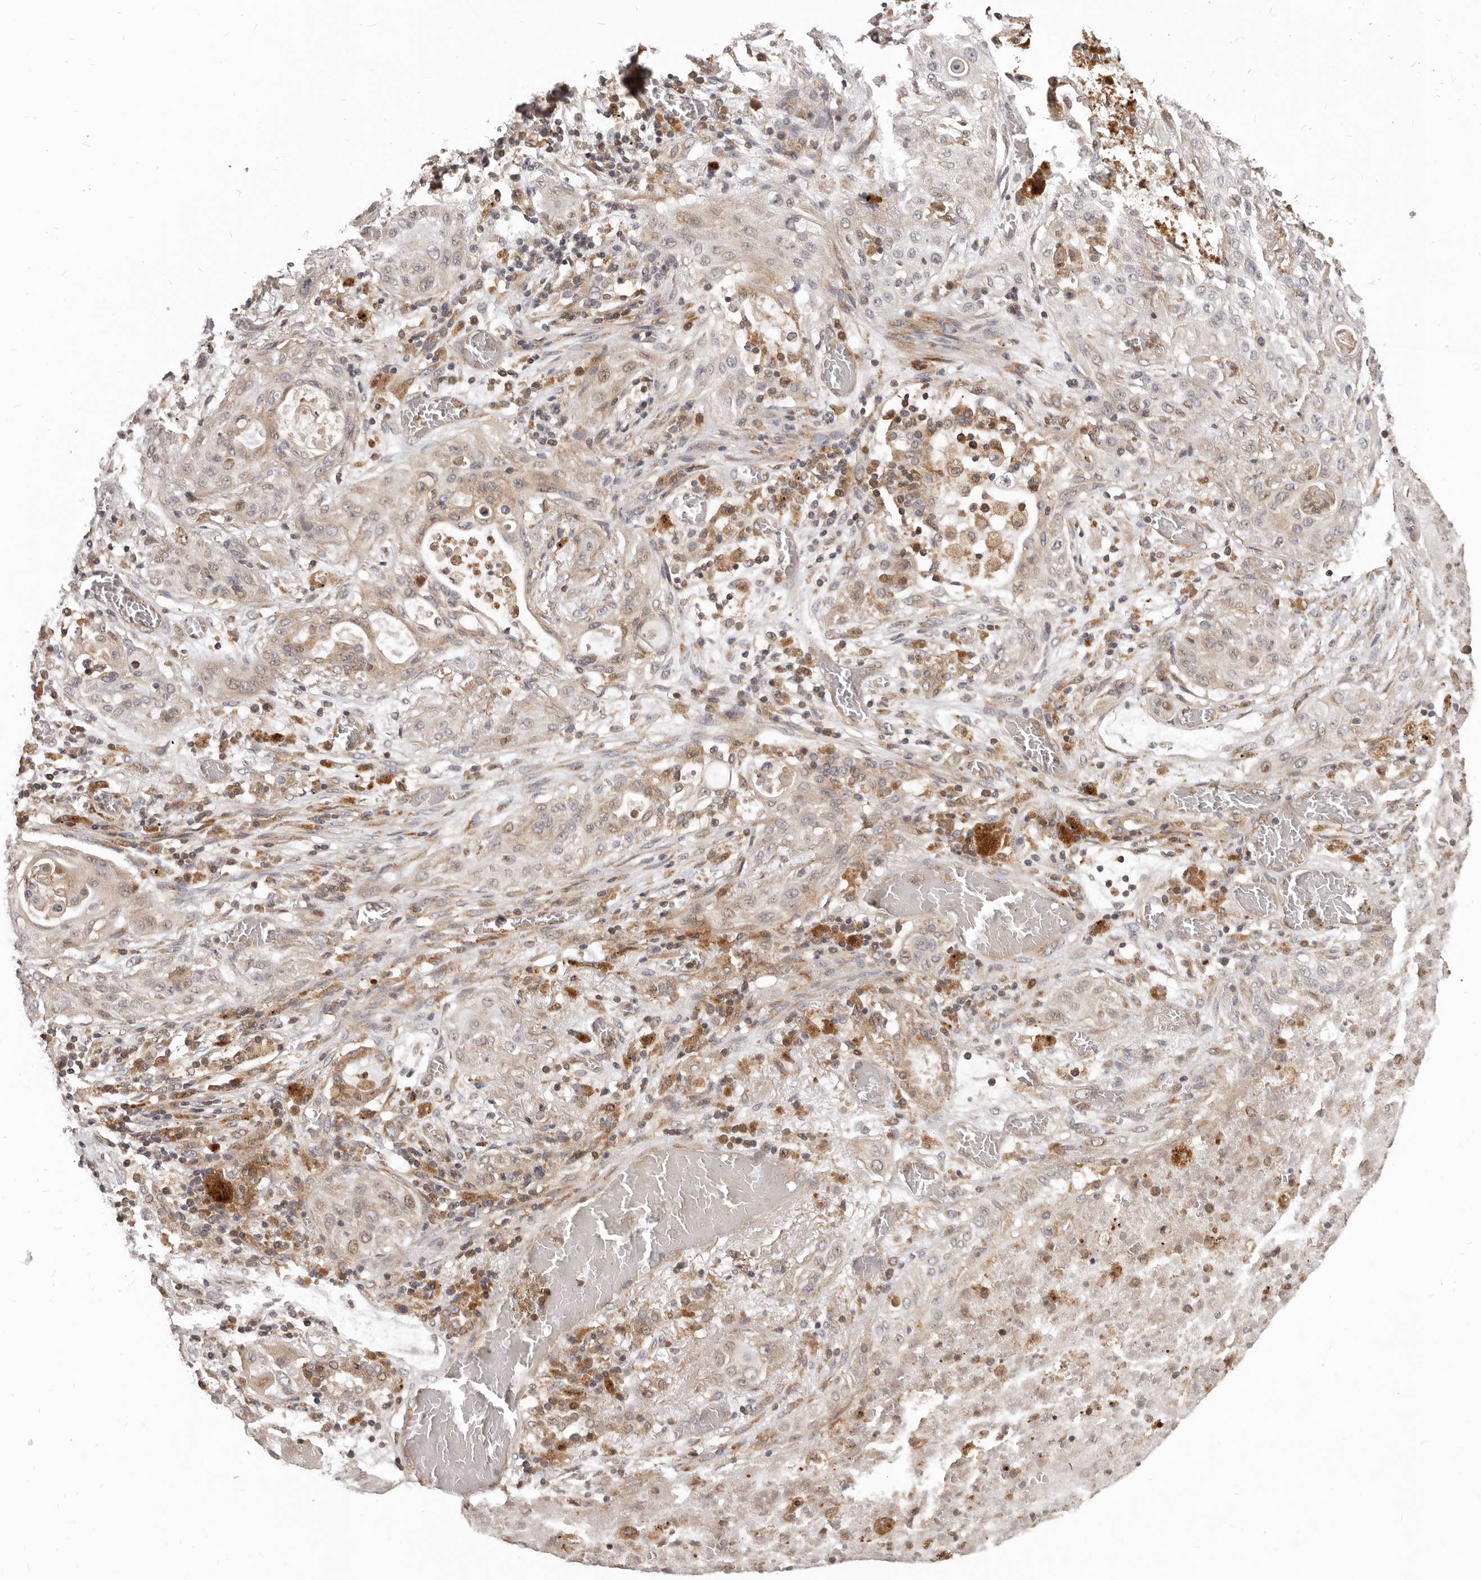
{"staining": {"intensity": "weak", "quantity": "25%-75%", "location": "cytoplasmic/membranous"}, "tissue": "lung cancer", "cell_type": "Tumor cells", "image_type": "cancer", "snomed": [{"axis": "morphology", "description": "Squamous cell carcinoma, NOS"}, {"axis": "topography", "description": "Lung"}], "caption": "Human squamous cell carcinoma (lung) stained for a protein (brown) demonstrates weak cytoplasmic/membranous positive staining in approximately 25%-75% of tumor cells.", "gene": "RNF187", "patient": {"sex": "female", "age": 47}}